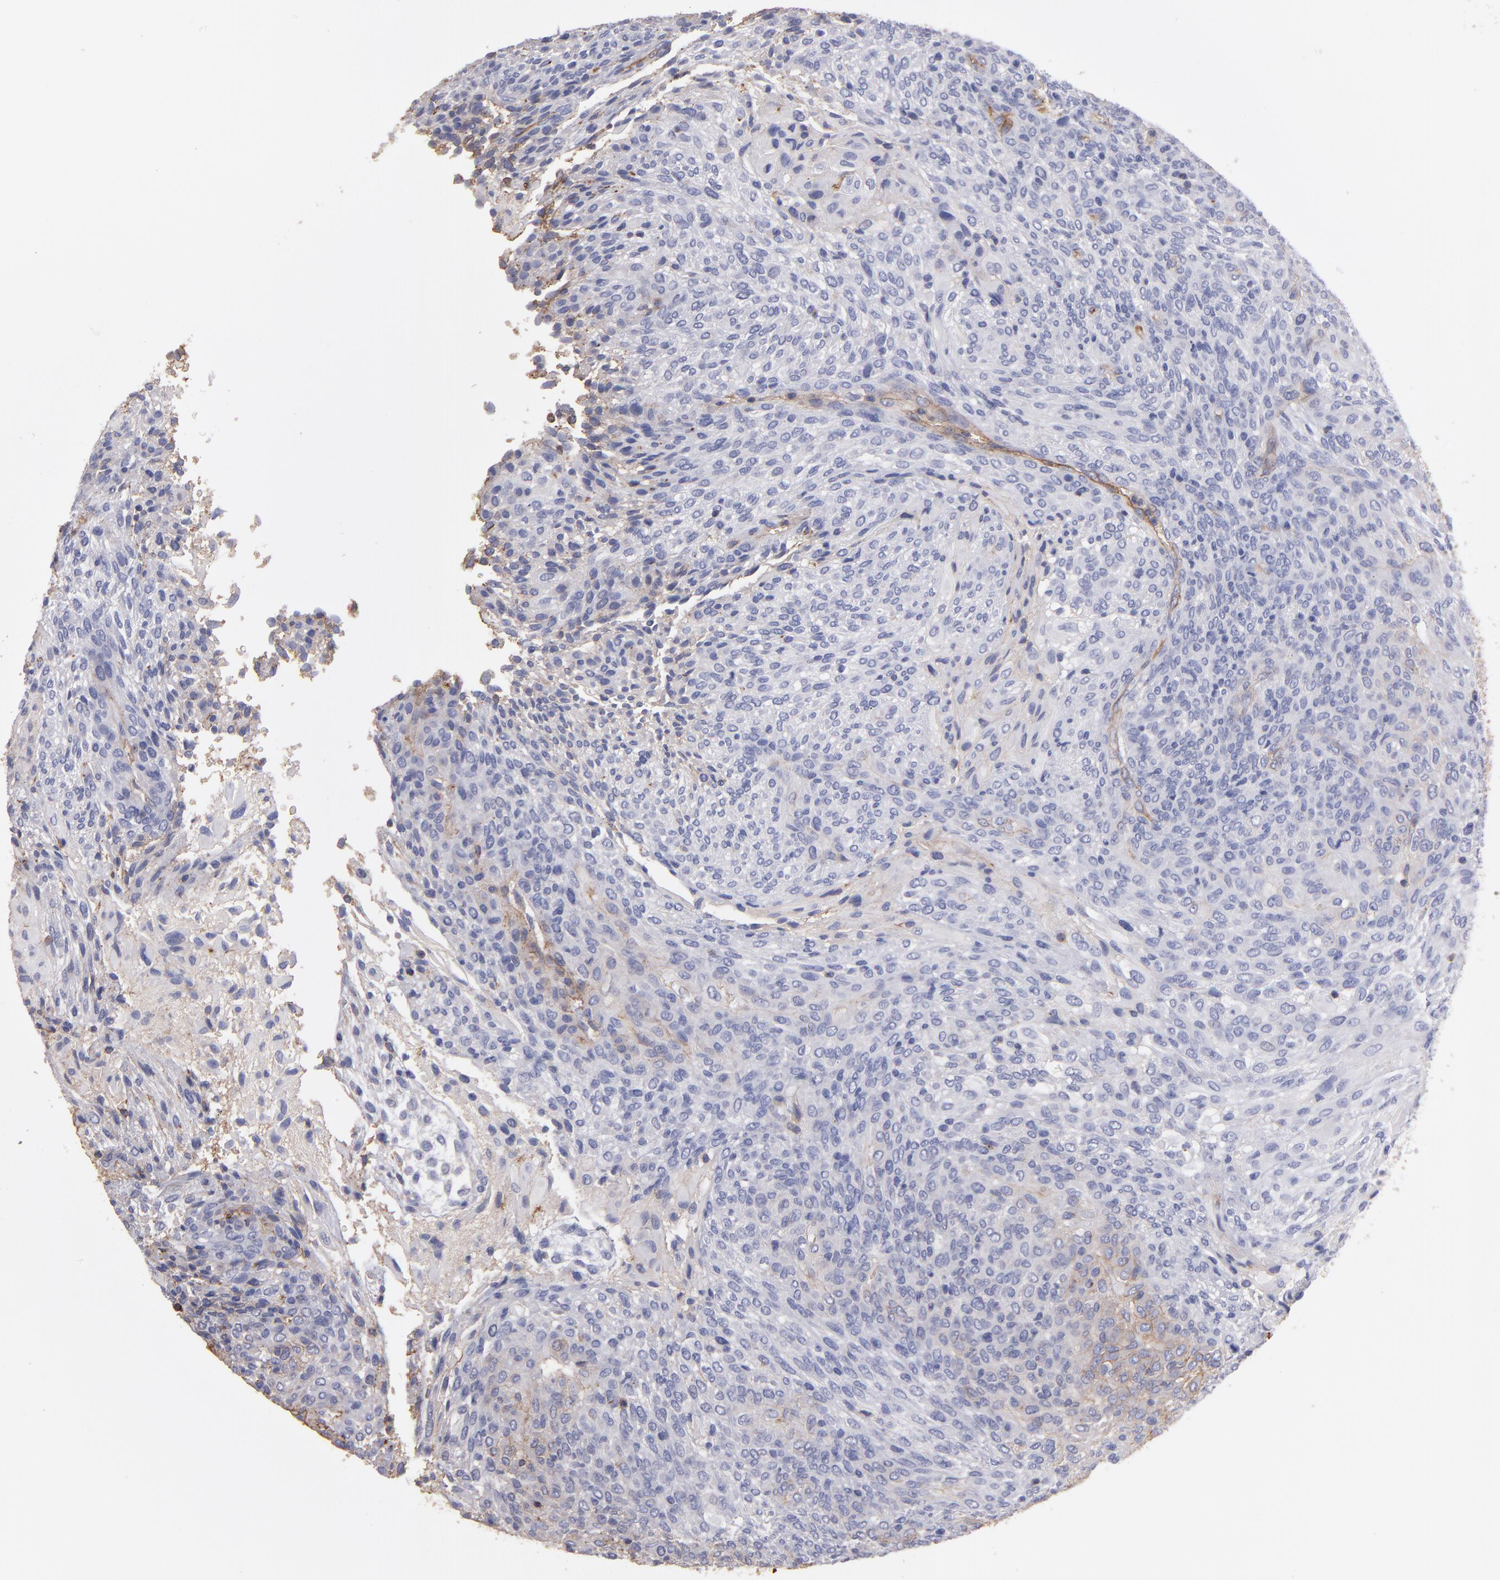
{"staining": {"intensity": "negative", "quantity": "none", "location": "none"}, "tissue": "glioma", "cell_type": "Tumor cells", "image_type": "cancer", "snomed": [{"axis": "morphology", "description": "Glioma, malignant, High grade"}, {"axis": "topography", "description": "Cerebral cortex"}], "caption": "Tumor cells show no significant staining in glioma.", "gene": "ABCB1", "patient": {"sex": "female", "age": 55}}